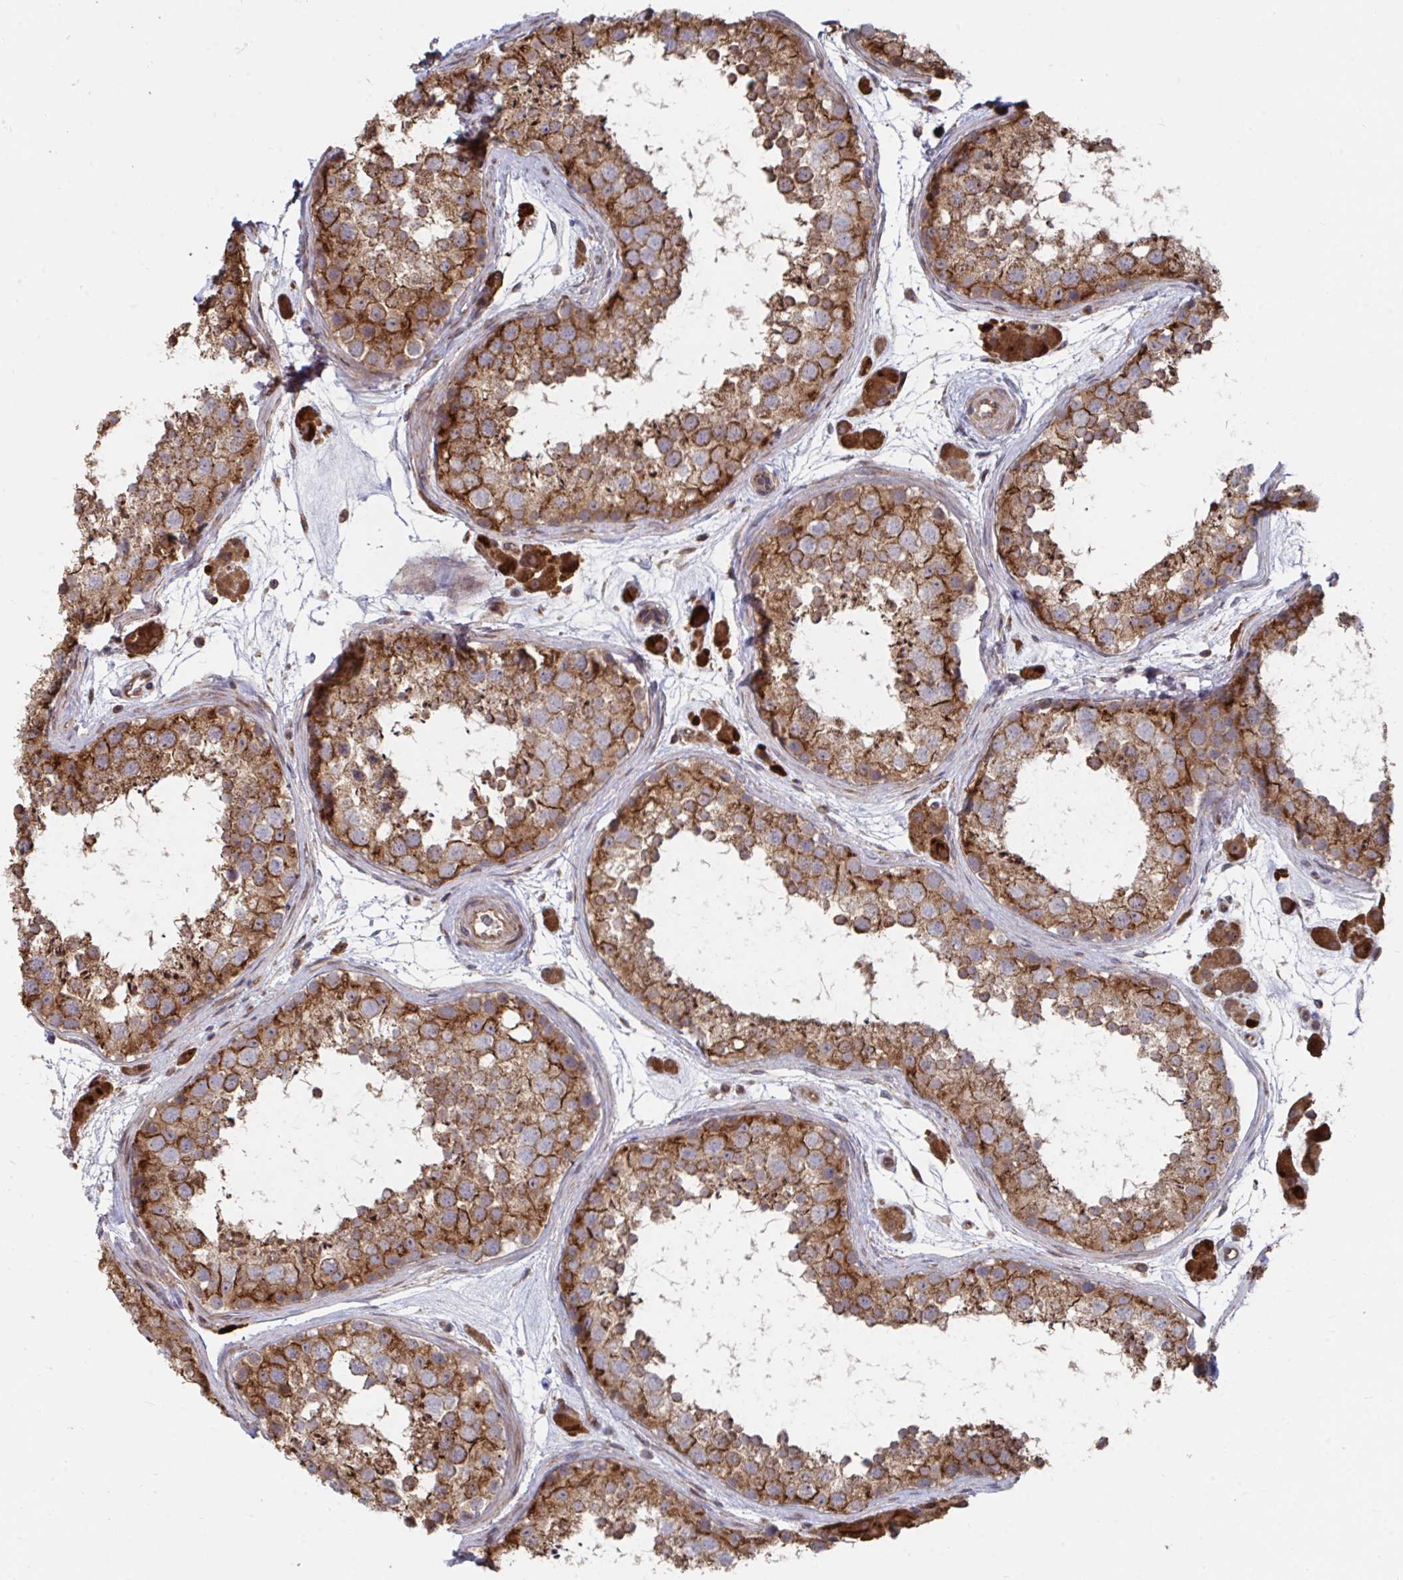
{"staining": {"intensity": "strong", "quantity": ">75%", "location": "cytoplasmic/membranous"}, "tissue": "testis", "cell_type": "Cells in seminiferous ducts", "image_type": "normal", "snomed": [{"axis": "morphology", "description": "Normal tissue, NOS"}, {"axis": "topography", "description": "Testis"}], "caption": "High-power microscopy captured an immunohistochemistry histopathology image of unremarkable testis, revealing strong cytoplasmic/membranous expression in about >75% of cells in seminiferous ducts.", "gene": "FAM89A", "patient": {"sex": "male", "age": 41}}